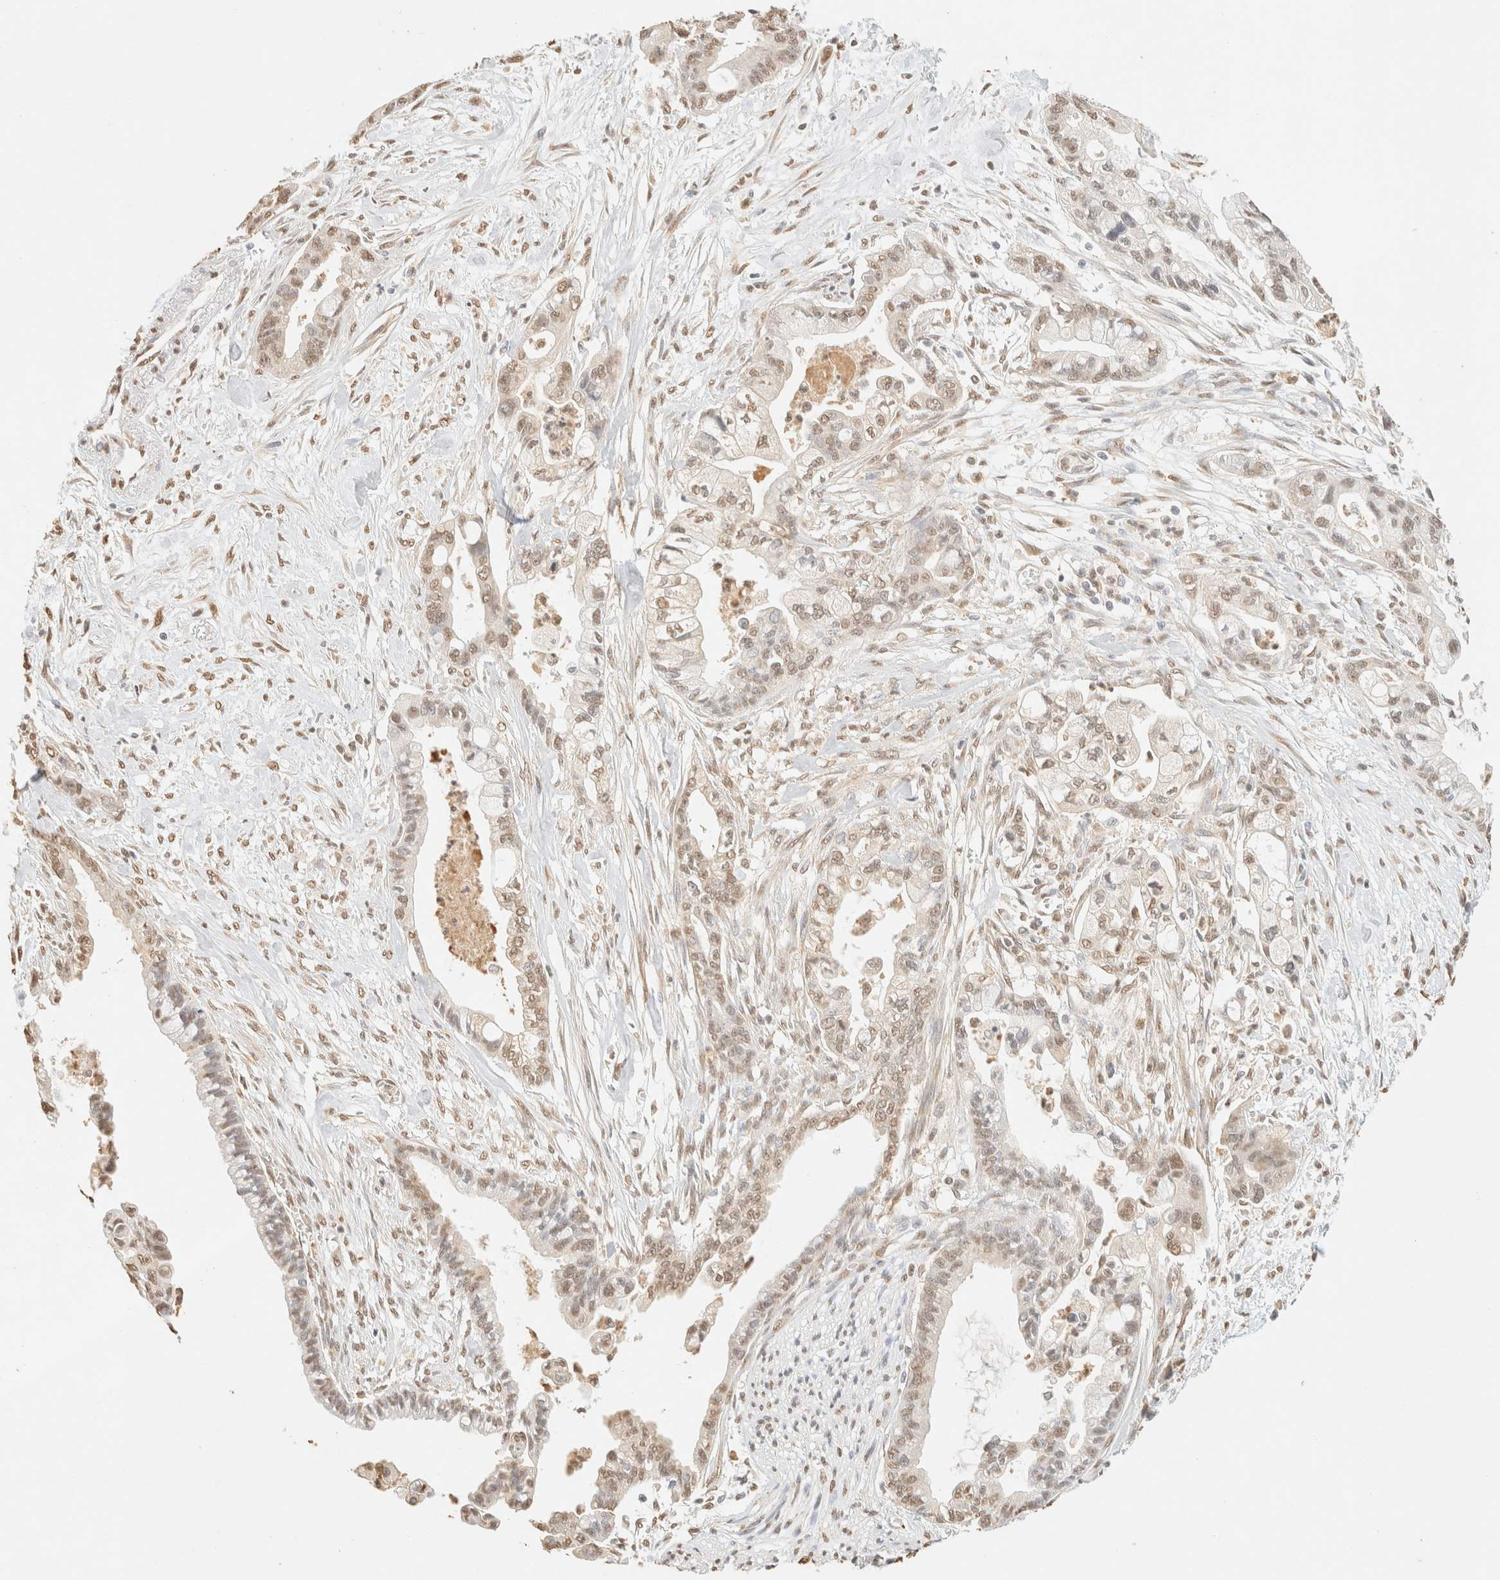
{"staining": {"intensity": "moderate", "quantity": ">75%", "location": "nuclear"}, "tissue": "pancreatic cancer", "cell_type": "Tumor cells", "image_type": "cancer", "snomed": [{"axis": "morphology", "description": "Adenocarcinoma, NOS"}, {"axis": "topography", "description": "Pancreas"}], "caption": "The photomicrograph demonstrates a brown stain indicating the presence of a protein in the nuclear of tumor cells in pancreatic adenocarcinoma. The protein is stained brown, and the nuclei are stained in blue (DAB IHC with brightfield microscopy, high magnification).", "gene": "S100A13", "patient": {"sex": "male", "age": 70}}